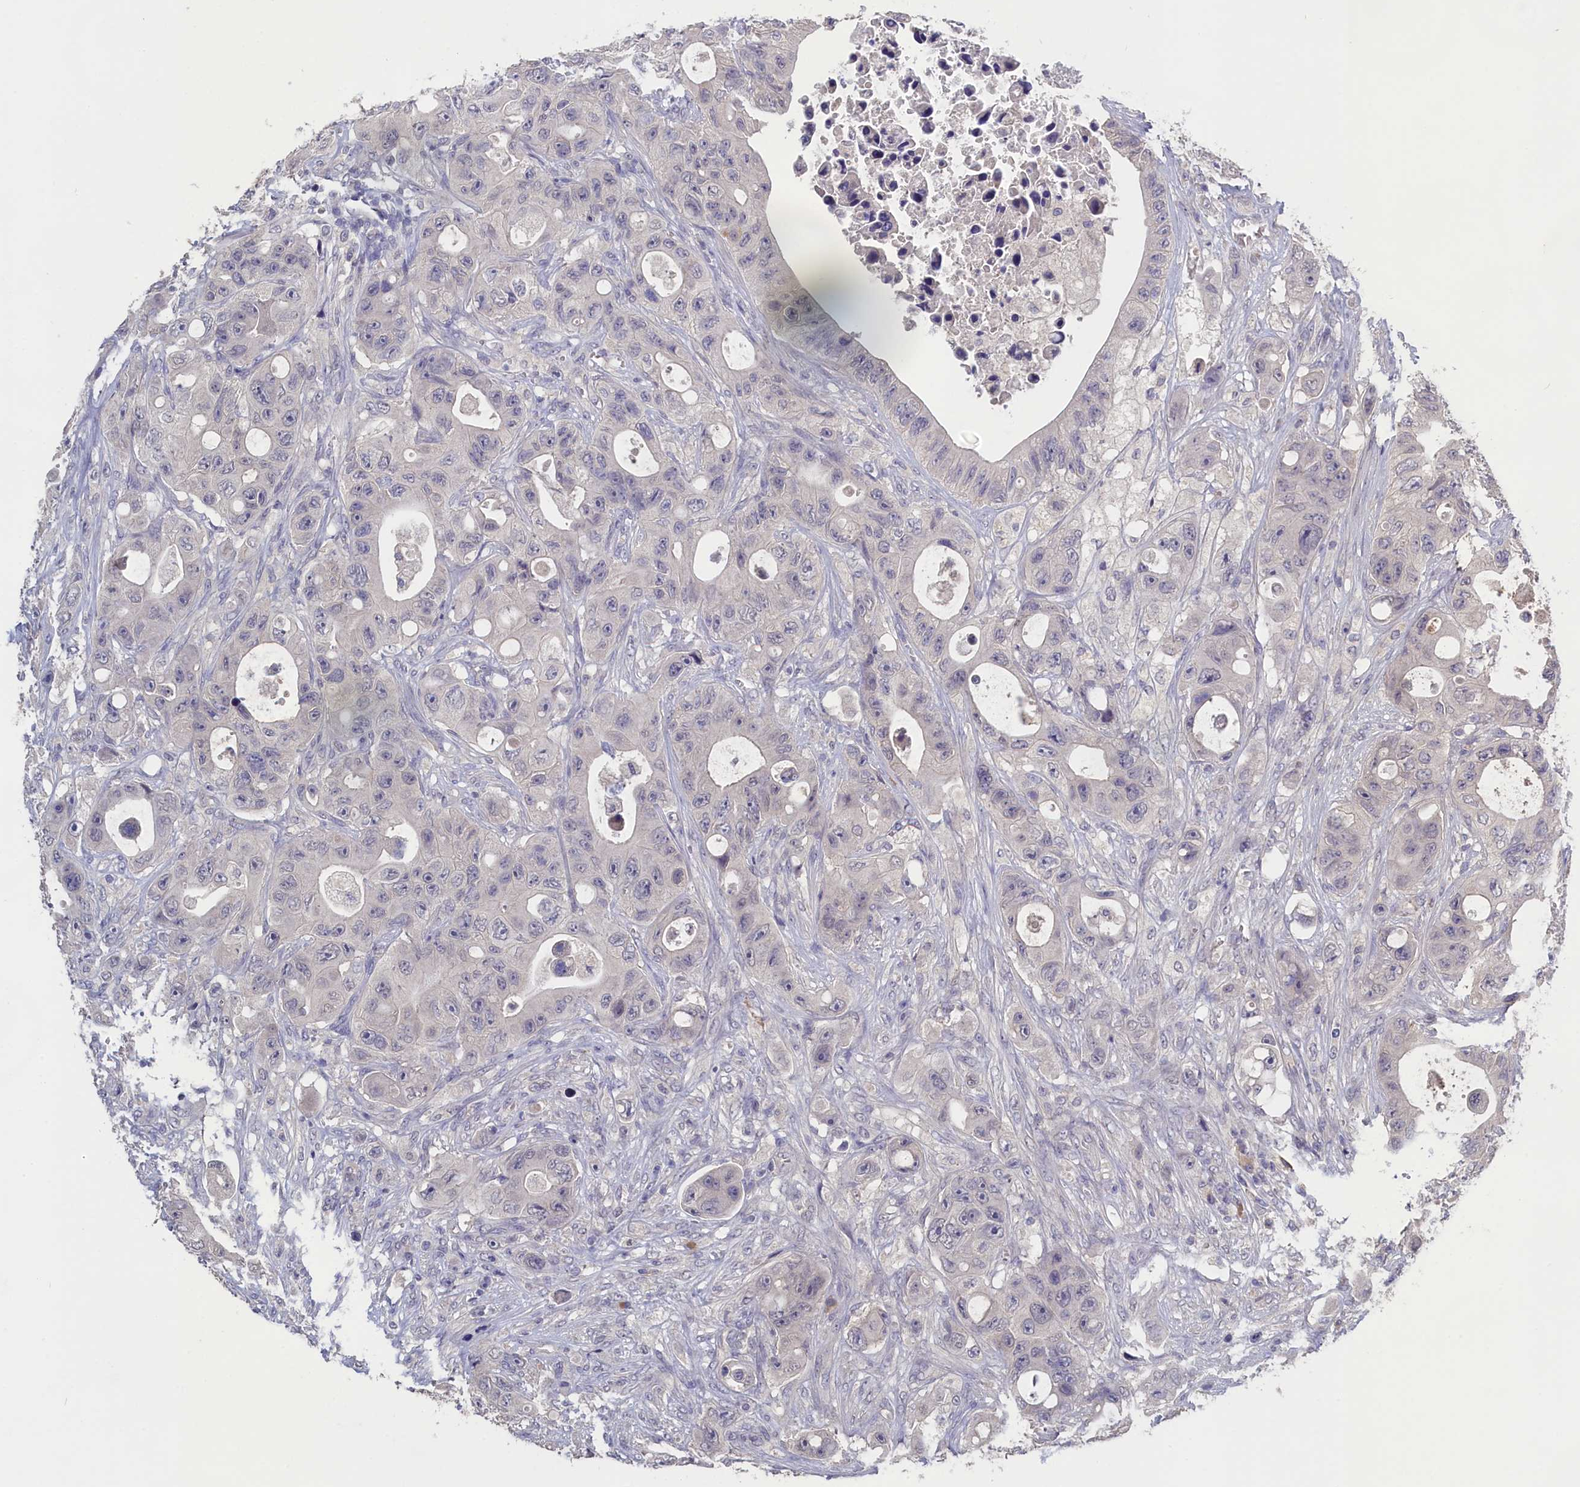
{"staining": {"intensity": "negative", "quantity": "none", "location": "none"}, "tissue": "colorectal cancer", "cell_type": "Tumor cells", "image_type": "cancer", "snomed": [{"axis": "morphology", "description": "Adenocarcinoma, NOS"}, {"axis": "topography", "description": "Colon"}], "caption": "Colorectal adenocarcinoma was stained to show a protein in brown. There is no significant expression in tumor cells.", "gene": "CELF5", "patient": {"sex": "female", "age": 46}}